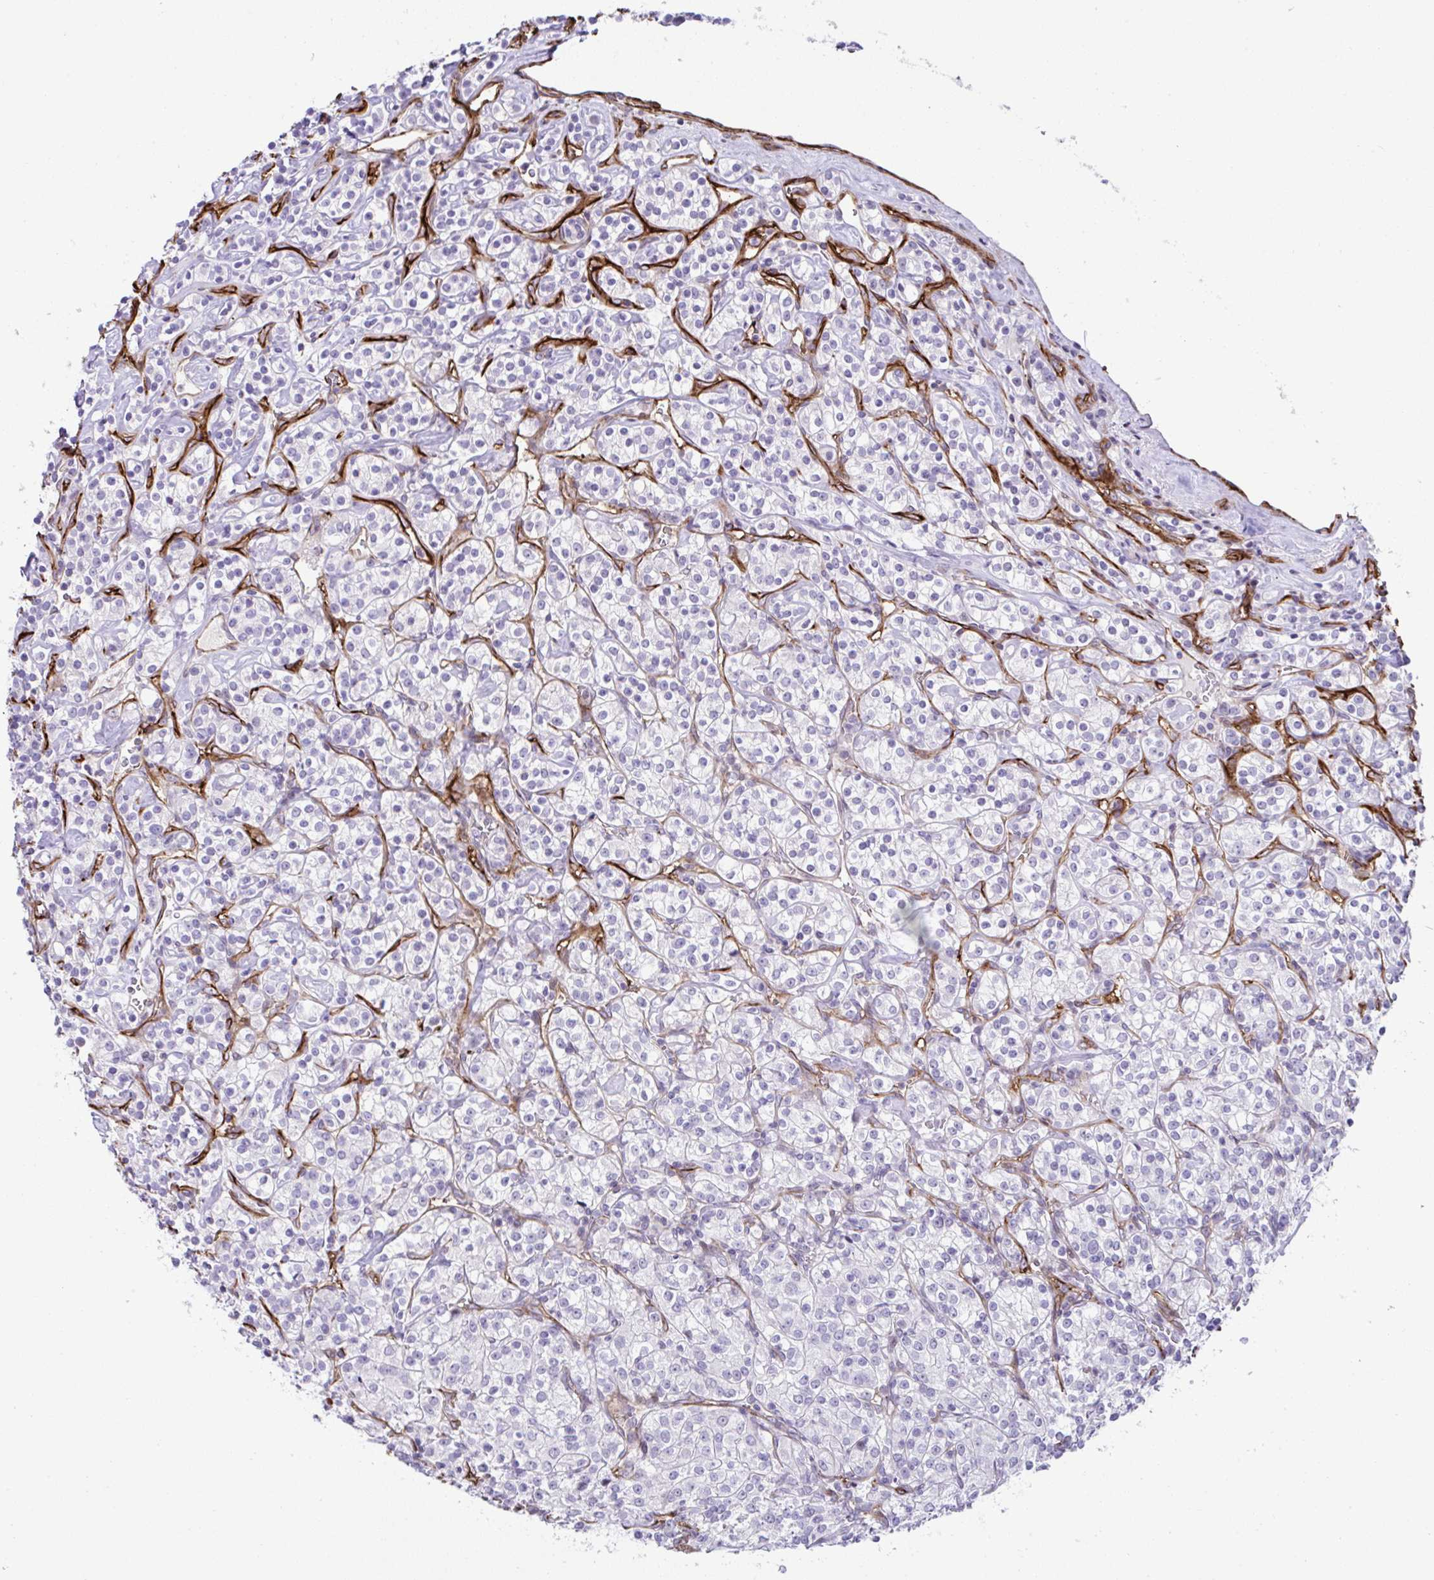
{"staining": {"intensity": "negative", "quantity": "none", "location": "none"}, "tissue": "renal cancer", "cell_type": "Tumor cells", "image_type": "cancer", "snomed": [{"axis": "morphology", "description": "Adenocarcinoma, NOS"}, {"axis": "topography", "description": "Kidney"}], "caption": "Image shows no significant protein staining in tumor cells of renal cancer. (Brightfield microscopy of DAB (3,3'-diaminobenzidine) immunohistochemistry (IHC) at high magnification).", "gene": "FBXO34", "patient": {"sex": "male", "age": 77}}